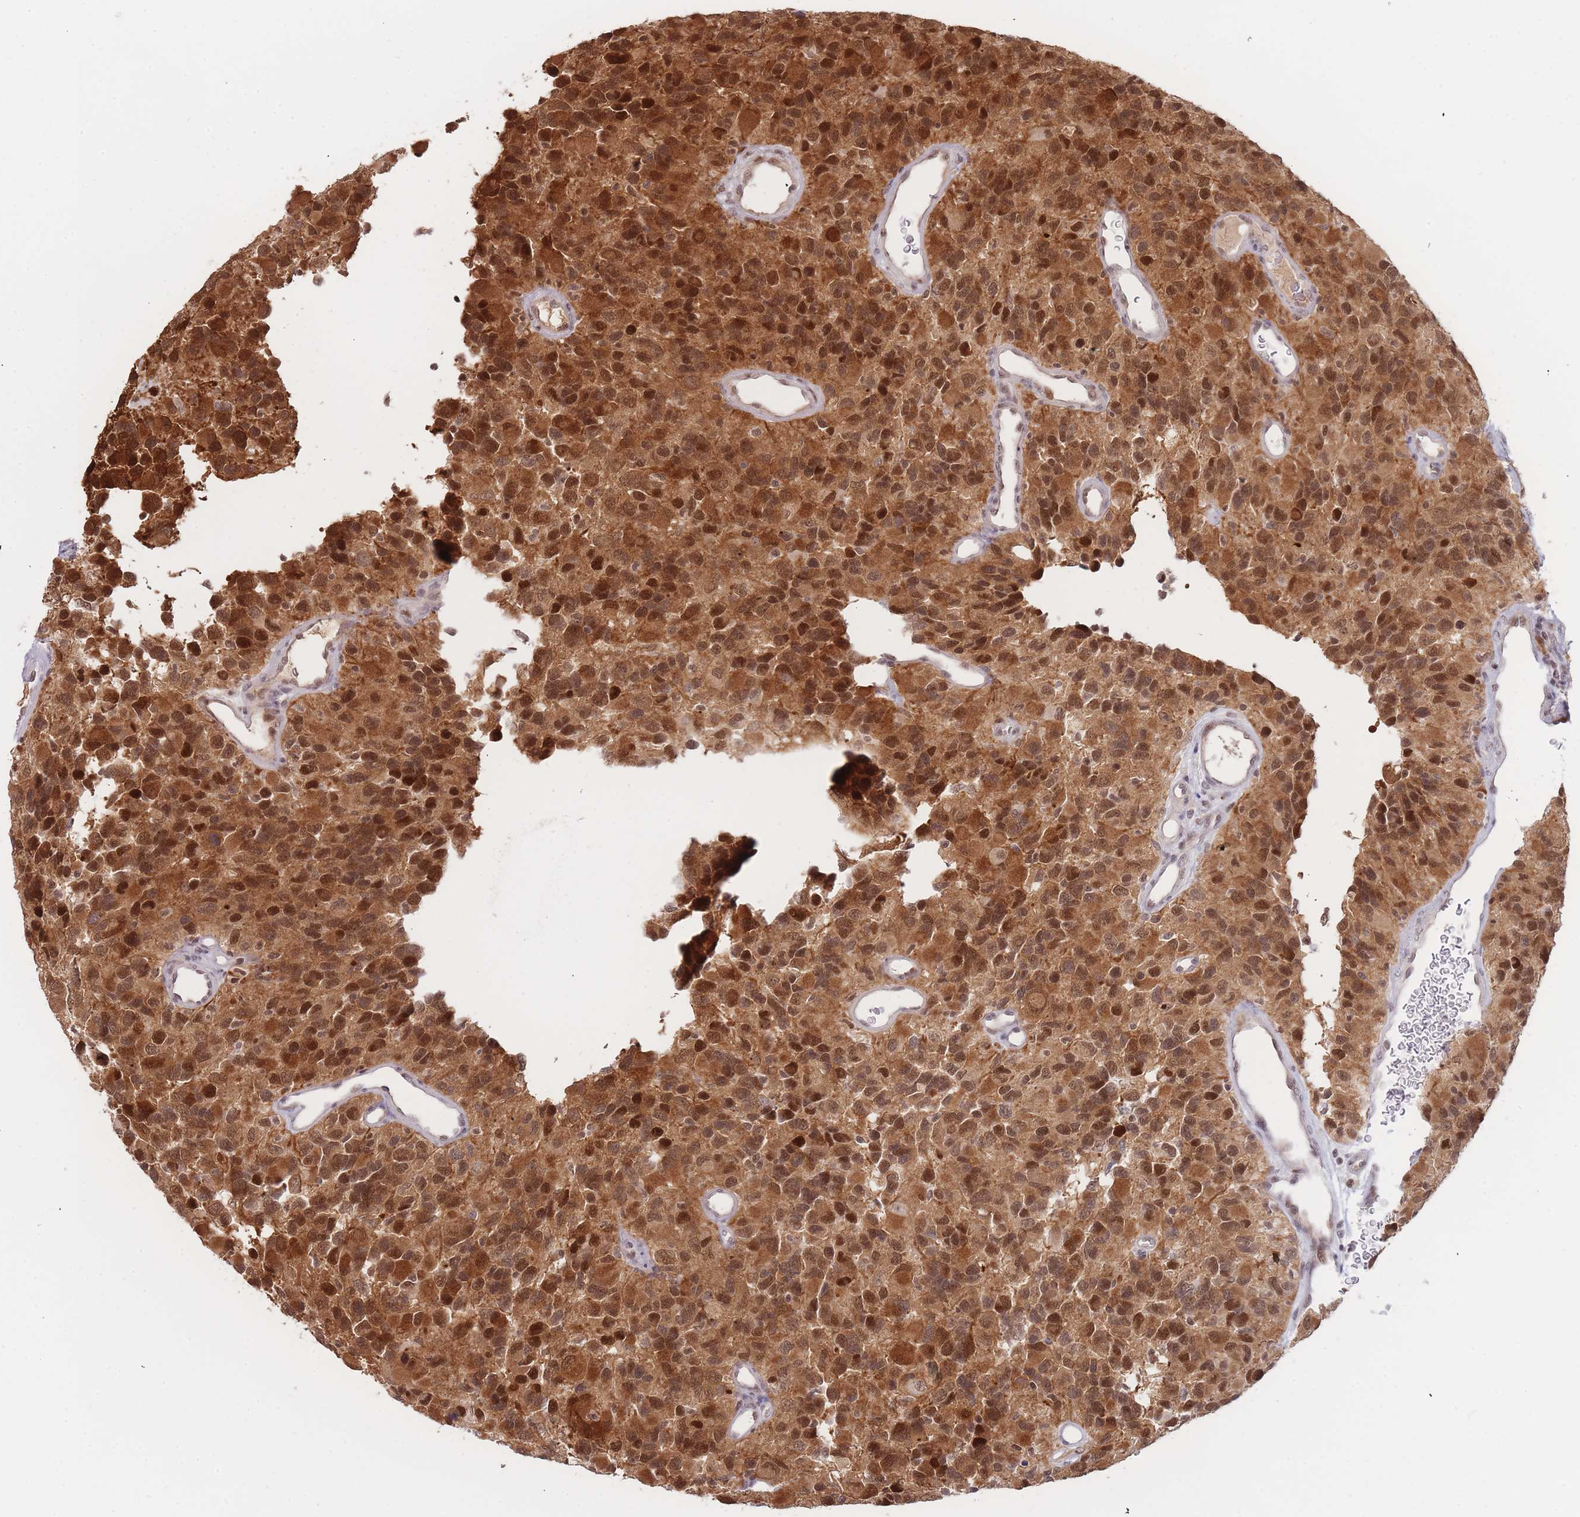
{"staining": {"intensity": "strong", "quantity": ">75%", "location": "cytoplasmic/membranous,nuclear"}, "tissue": "glioma", "cell_type": "Tumor cells", "image_type": "cancer", "snomed": [{"axis": "morphology", "description": "Glioma, malignant, High grade"}, {"axis": "topography", "description": "Brain"}], "caption": "Human glioma stained with a protein marker displays strong staining in tumor cells.", "gene": "DEAF1", "patient": {"sex": "male", "age": 77}}